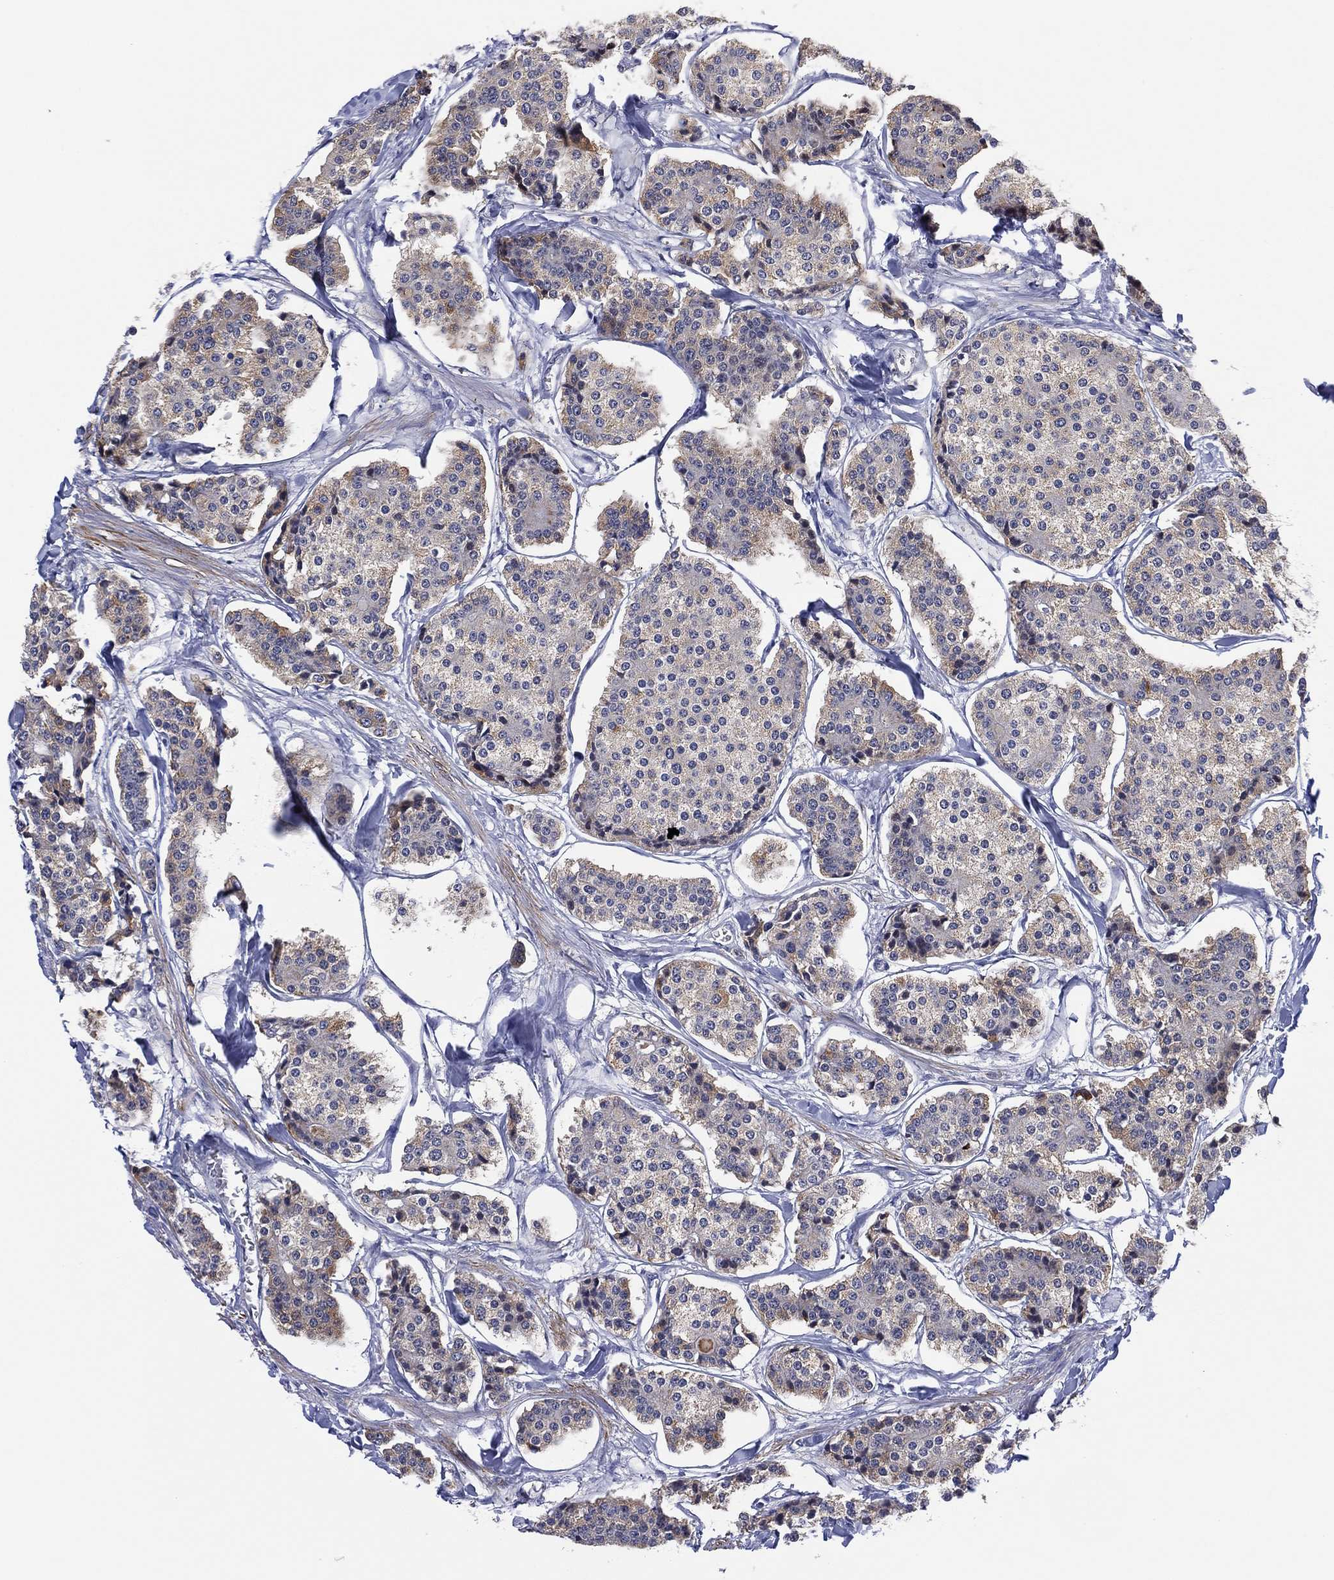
{"staining": {"intensity": "weak", "quantity": "<25%", "location": "cytoplasmic/membranous"}, "tissue": "carcinoid", "cell_type": "Tumor cells", "image_type": "cancer", "snomed": [{"axis": "morphology", "description": "Carcinoid, malignant, NOS"}, {"axis": "topography", "description": "Small intestine"}], "caption": "Immunohistochemical staining of human malignant carcinoid displays no significant expression in tumor cells.", "gene": "CLIP3", "patient": {"sex": "female", "age": 65}}